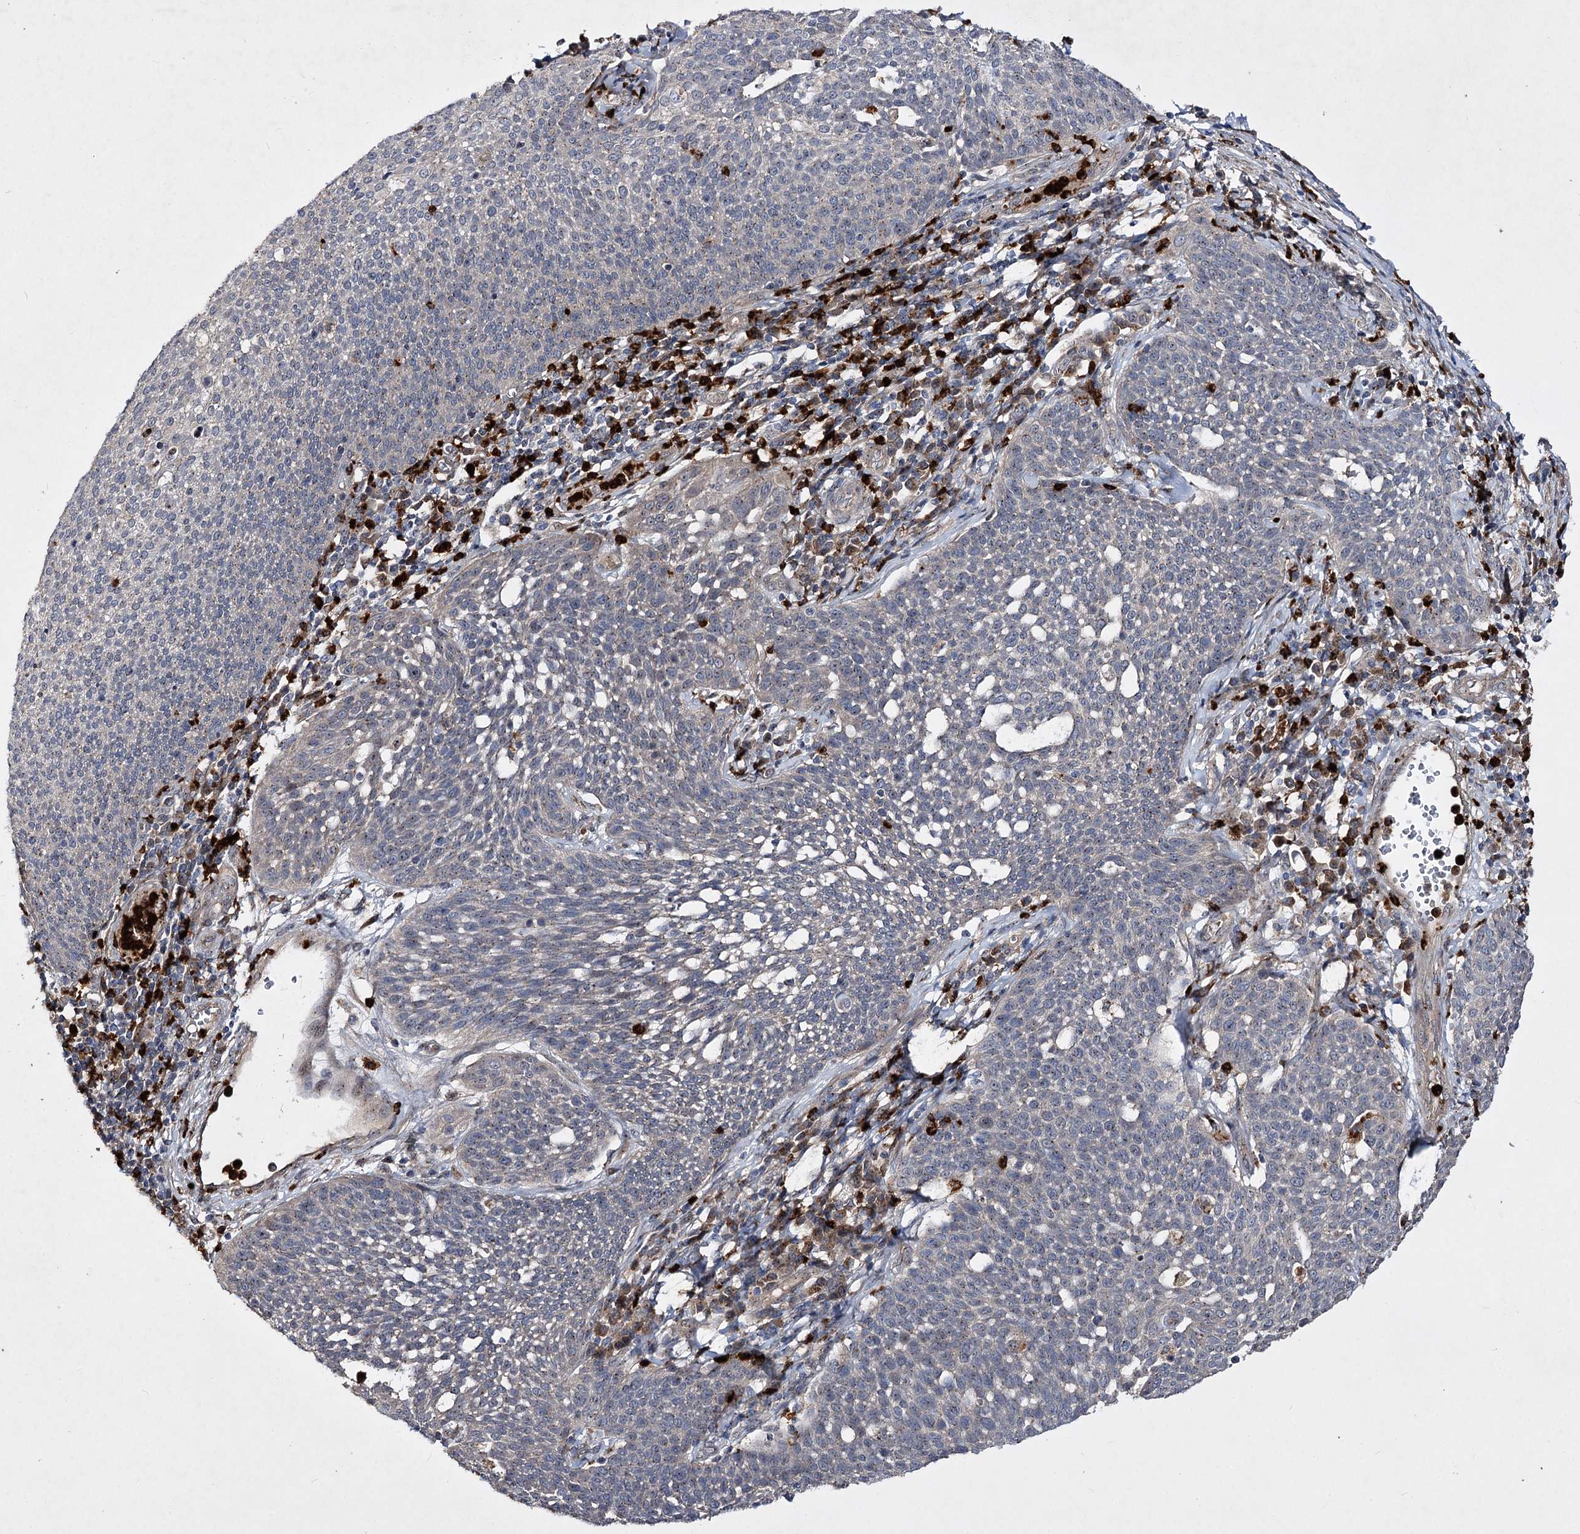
{"staining": {"intensity": "negative", "quantity": "none", "location": "none"}, "tissue": "cervical cancer", "cell_type": "Tumor cells", "image_type": "cancer", "snomed": [{"axis": "morphology", "description": "Squamous cell carcinoma, NOS"}, {"axis": "topography", "description": "Cervix"}], "caption": "The histopathology image displays no significant staining in tumor cells of cervical cancer (squamous cell carcinoma). Brightfield microscopy of immunohistochemistry (IHC) stained with DAB (brown) and hematoxylin (blue), captured at high magnification.", "gene": "MINDY3", "patient": {"sex": "female", "age": 34}}